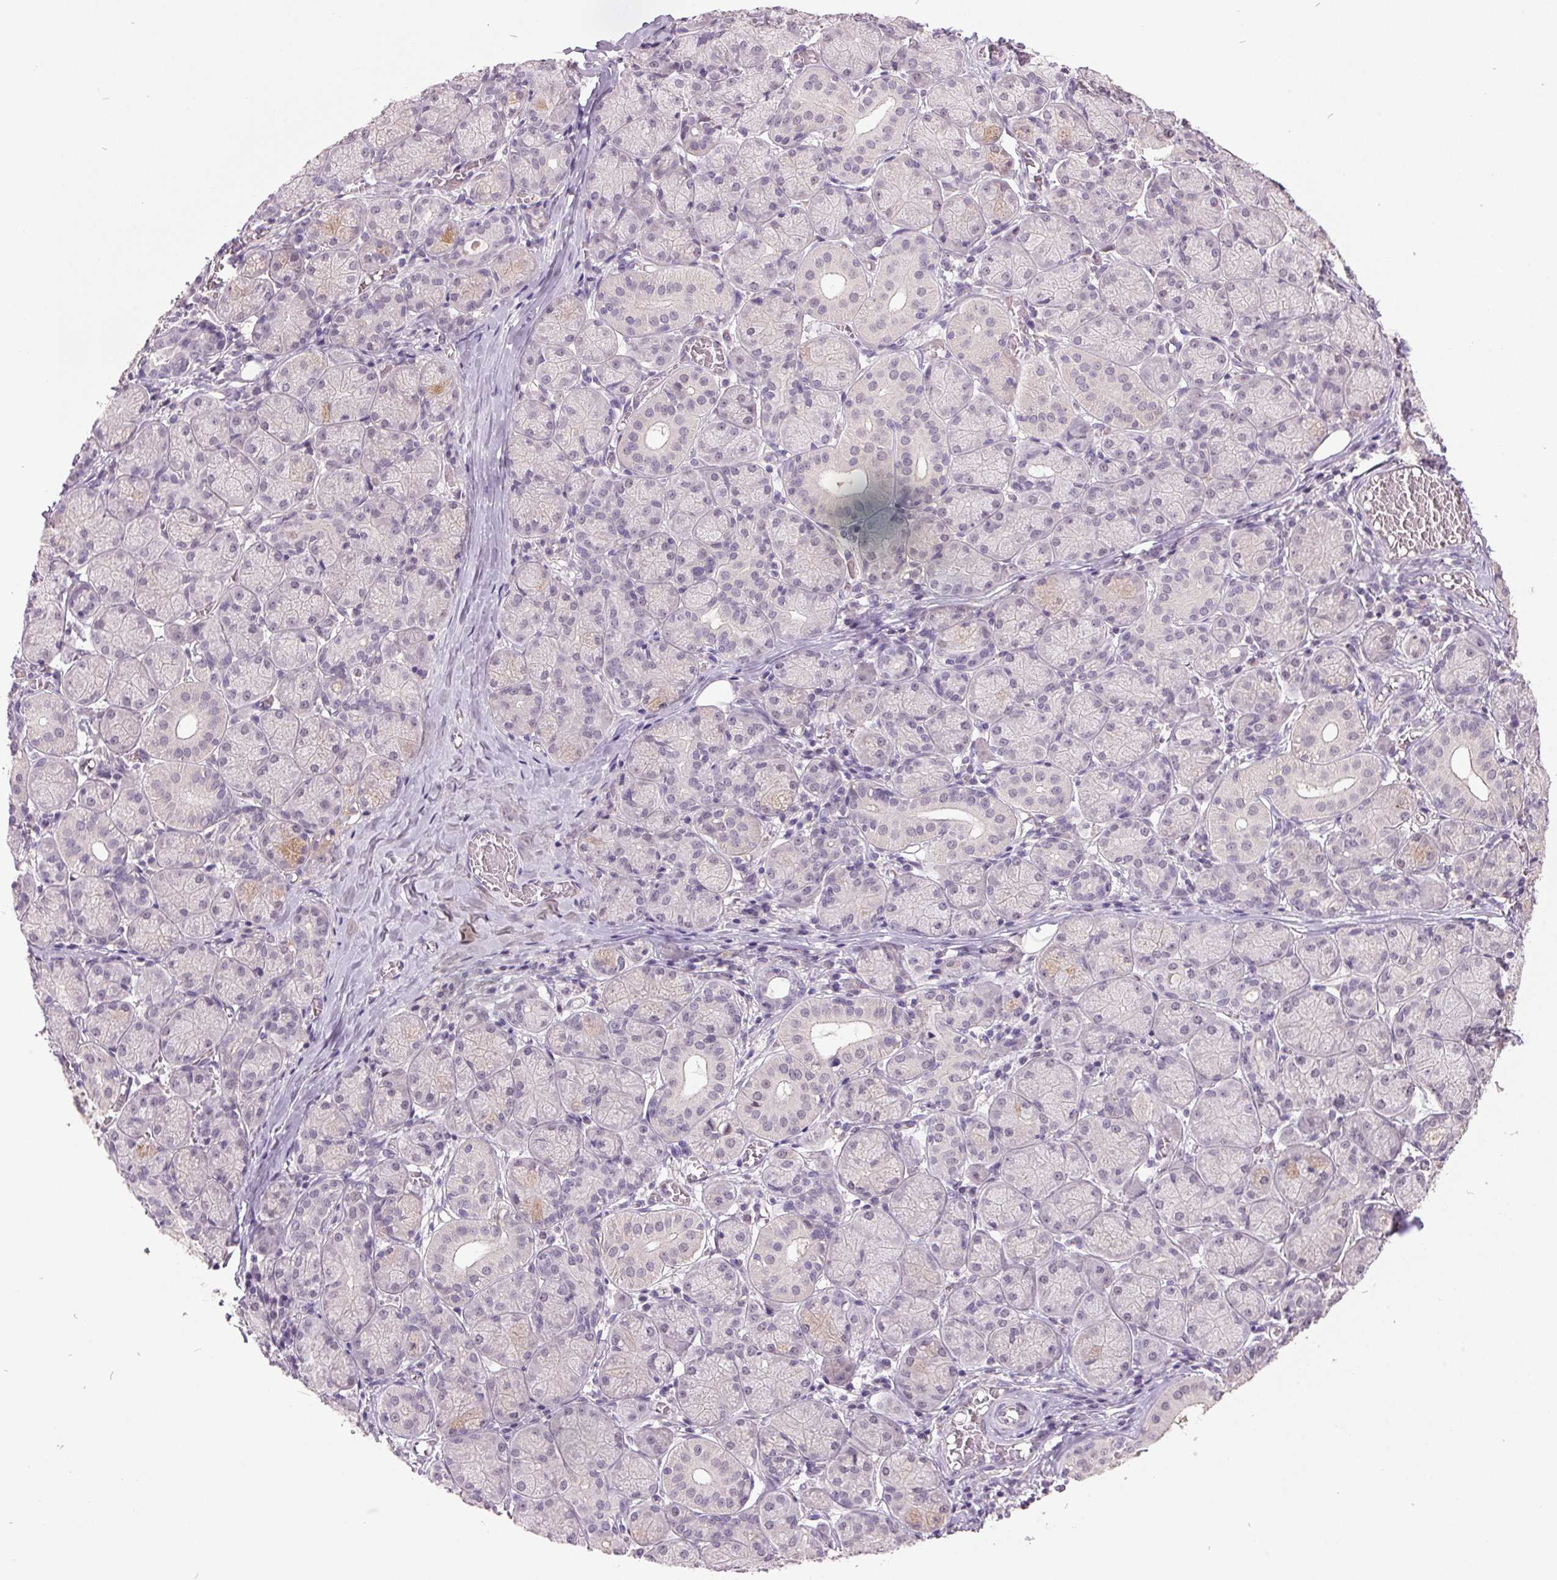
{"staining": {"intensity": "weak", "quantity": "<25%", "location": "cytoplasmic/membranous,nuclear"}, "tissue": "salivary gland", "cell_type": "Glandular cells", "image_type": "normal", "snomed": [{"axis": "morphology", "description": "Normal tissue, NOS"}, {"axis": "topography", "description": "Salivary gland"}, {"axis": "topography", "description": "Peripheral nerve tissue"}], "caption": "Salivary gland stained for a protein using immunohistochemistry reveals no positivity glandular cells.", "gene": "C2orf16", "patient": {"sex": "female", "age": 24}}